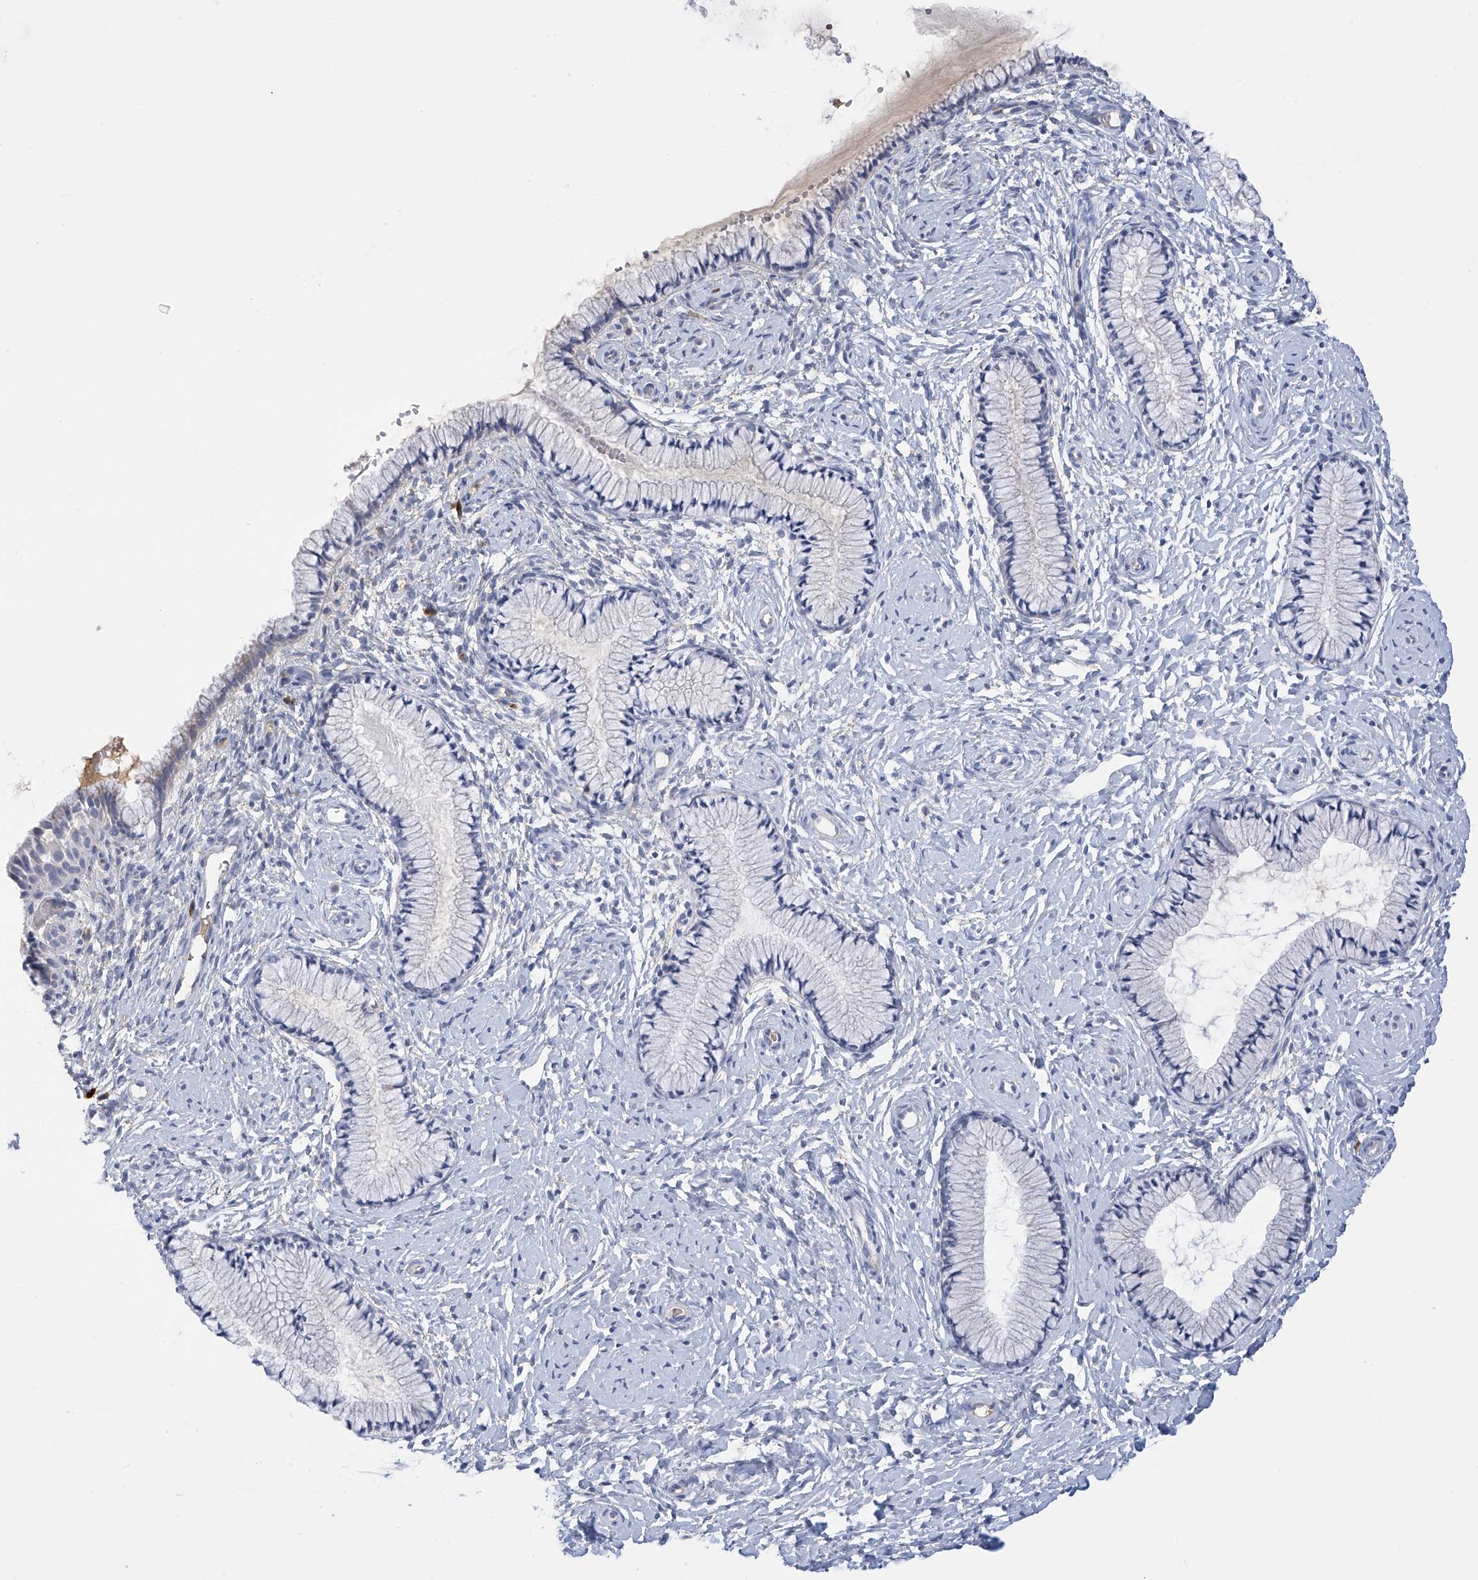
{"staining": {"intensity": "negative", "quantity": "none", "location": "none"}, "tissue": "cervix", "cell_type": "Glandular cells", "image_type": "normal", "snomed": [{"axis": "morphology", "description": "Normal tissue, NOS"}, {"axis": "topography", "description": "Cervix"}], "caption": "Histopathology image shows no protein positivity in glandular cells of normal cervix. (Immunohistochemistry (ihc), brightfield microscopy, high magnification).", "gene": "SLCO4A1", "patient": {"sex": "female", "age": 33}}